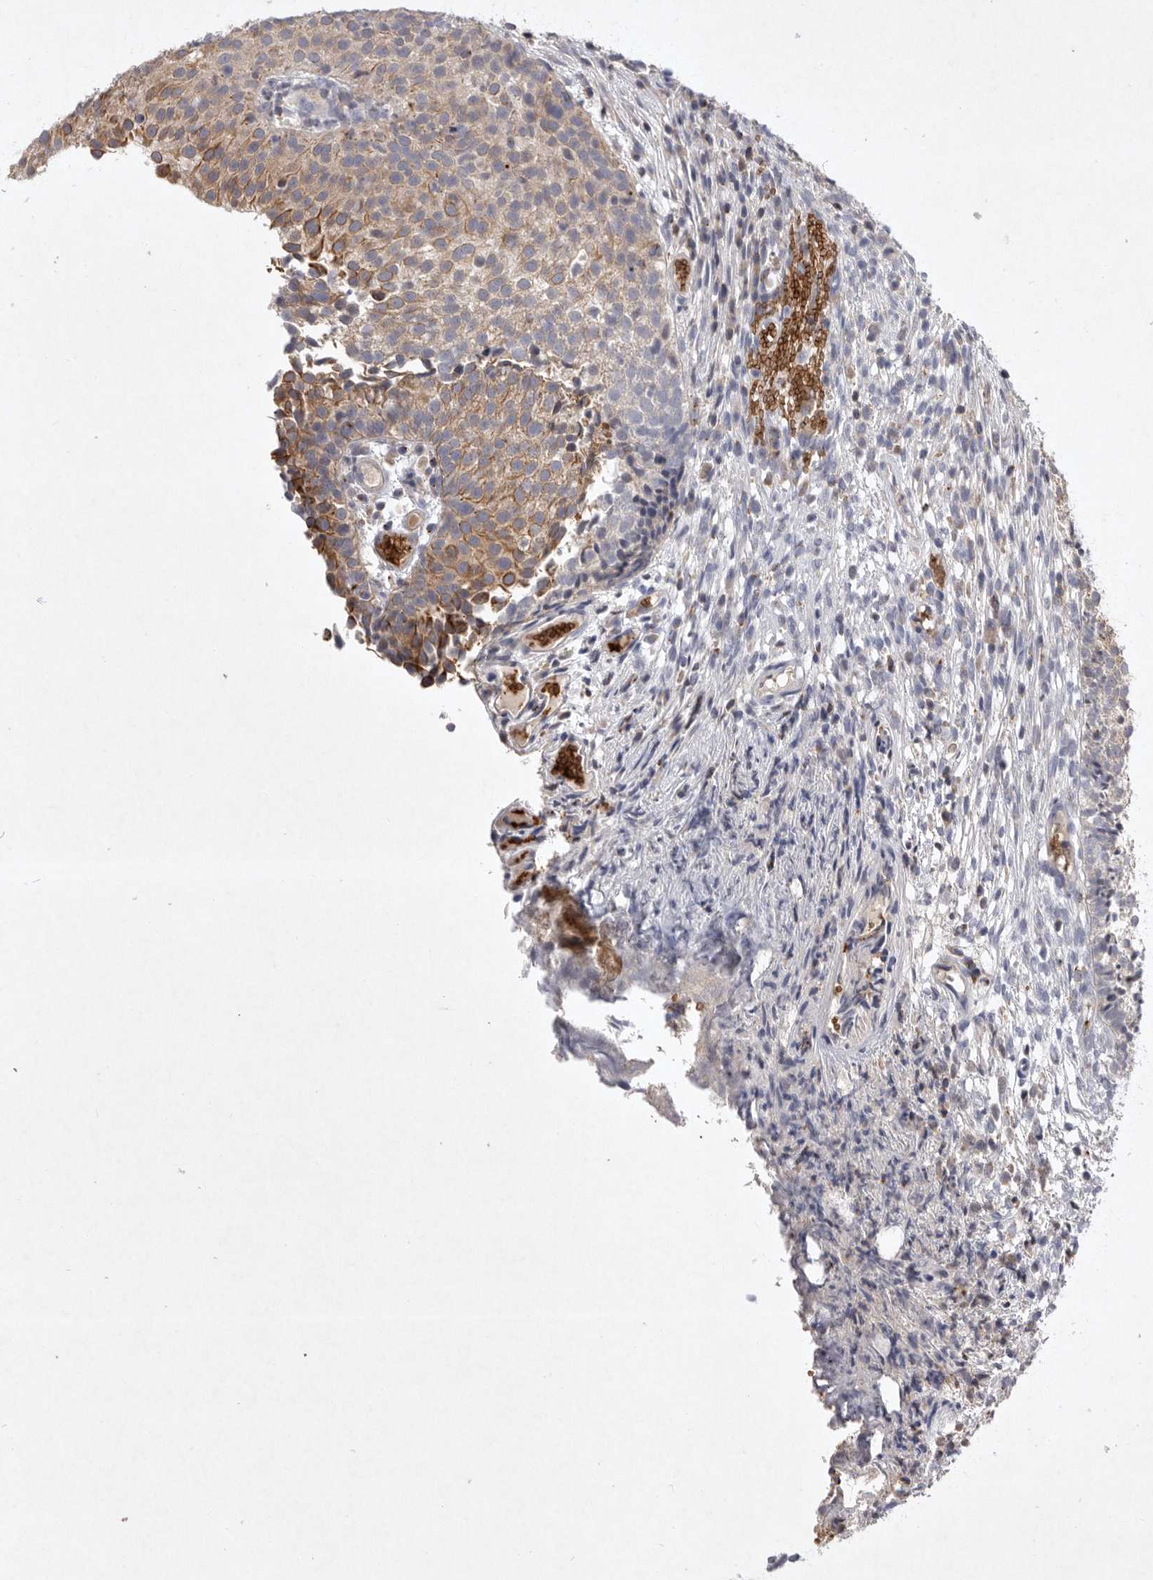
{"staining": {"intensity": "moderate", "quantity": ">75%", "location": "cytoplasmic/membranous"}, "tissue": "urothelial cancer", "cell_type": "Tumor cells", "image_type": "cancer", "snomed": [{"axis": "morphology", "description": "Urothelial carcinoma, Low grade"}, {"axis": "topography", "description": "Urinary bladder"}], "caption": "Human urothelial cancer stained with a brown dye displays moderate cytoplasmic/membranous positive staining in about >75% of tumor cells.", "gene": "TNFSF14", "patient": {"sex": "male", "age": 86}}